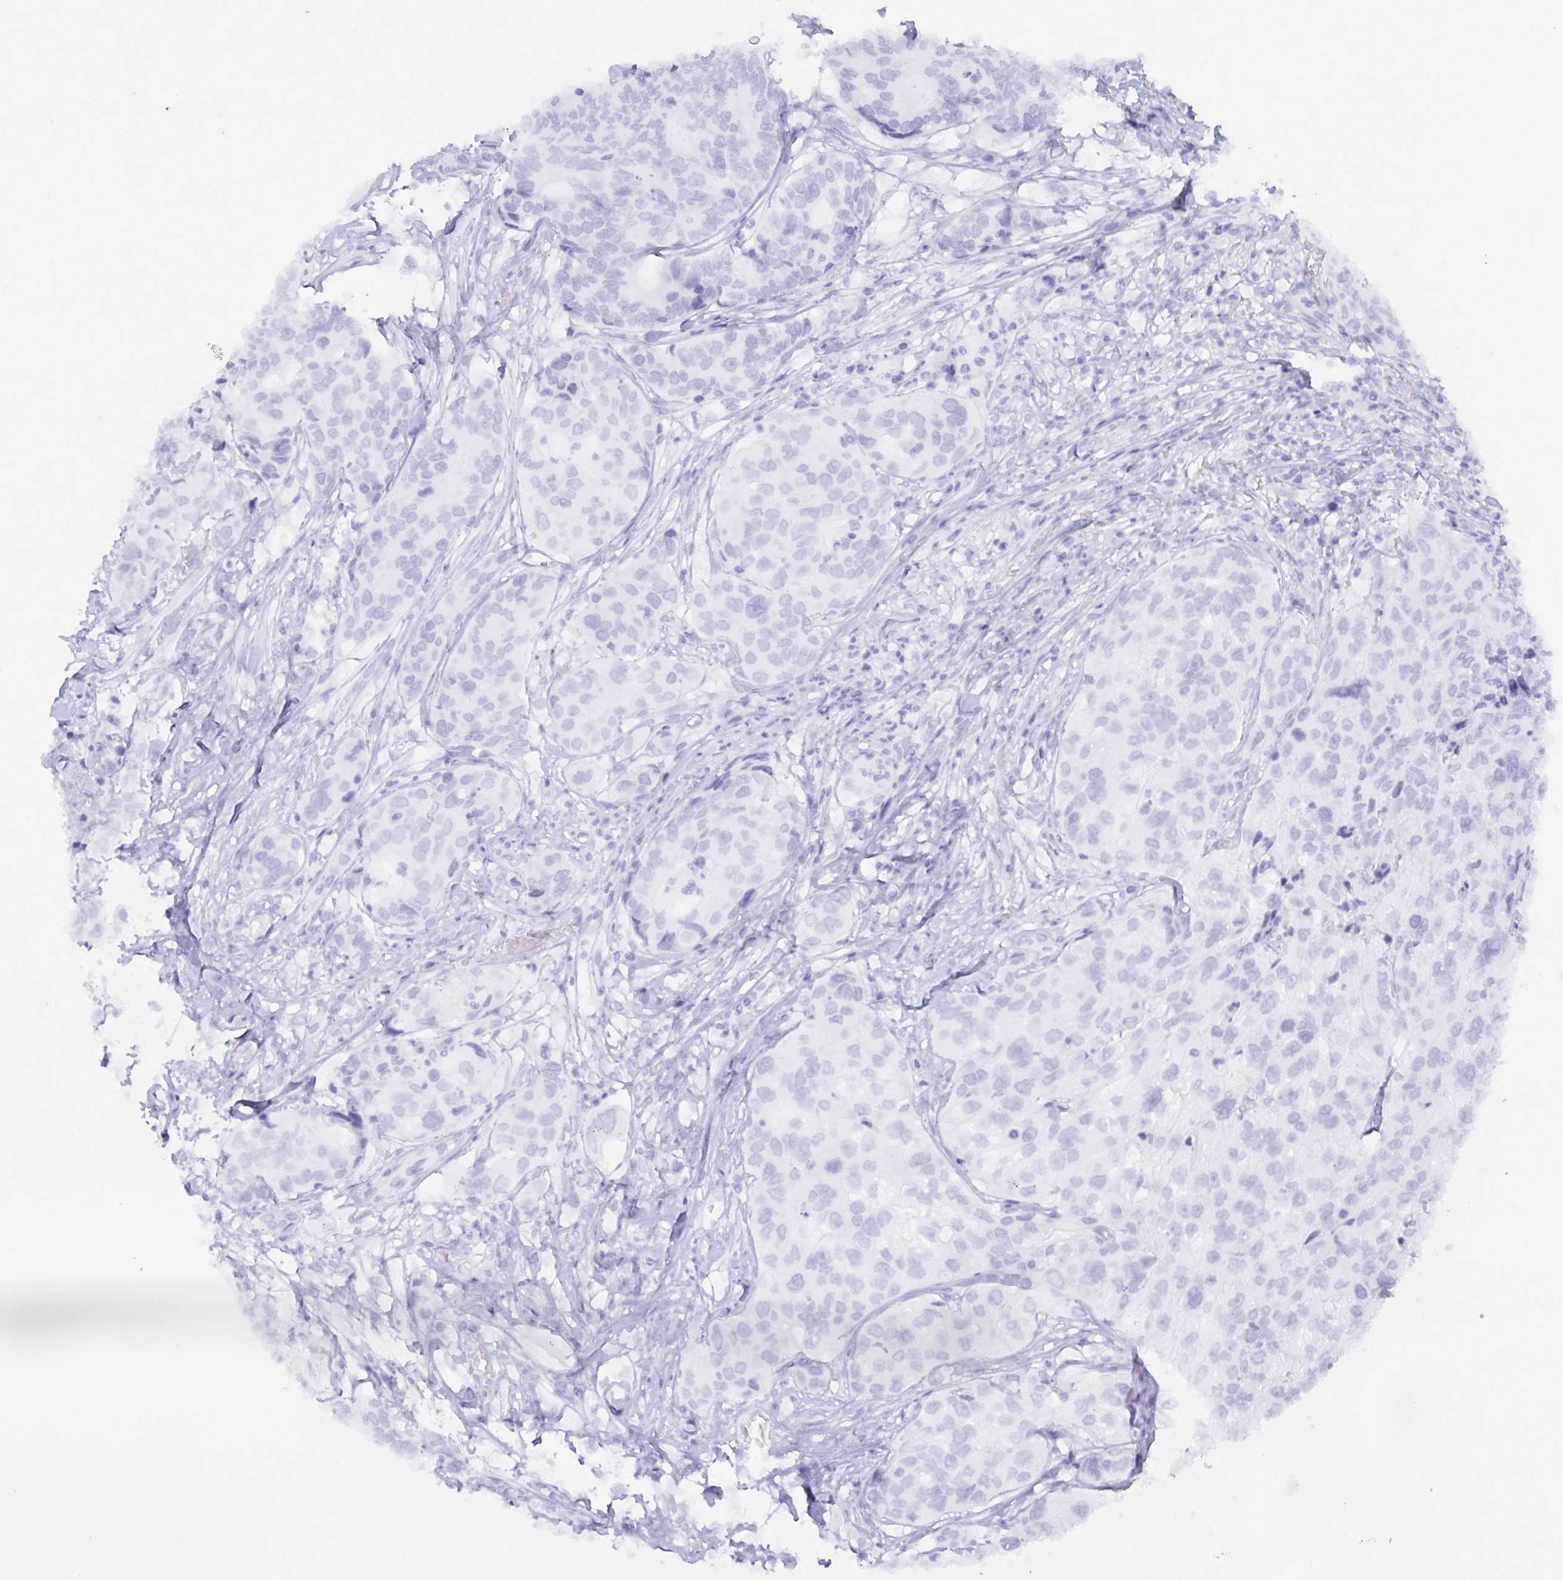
{"staining": {"intensity": "negative", "quantity": "none", "location": "none"}, "tissue": "colorectal cancer", "cell_type": "Tumor cells", "image_type": "cancer", "snomed": [{"axis": "morphology", "description": "Adenocarcinoma, NOS"}, {"axis": "topography", "description": "Rectum"}], "caption": "This is an immunohistochemistry micrograph of human colorectal cancer. There is no positivity in tumor cells.", "gene": "AGFG2", "patient": {"sex": "female", "age": 62}}